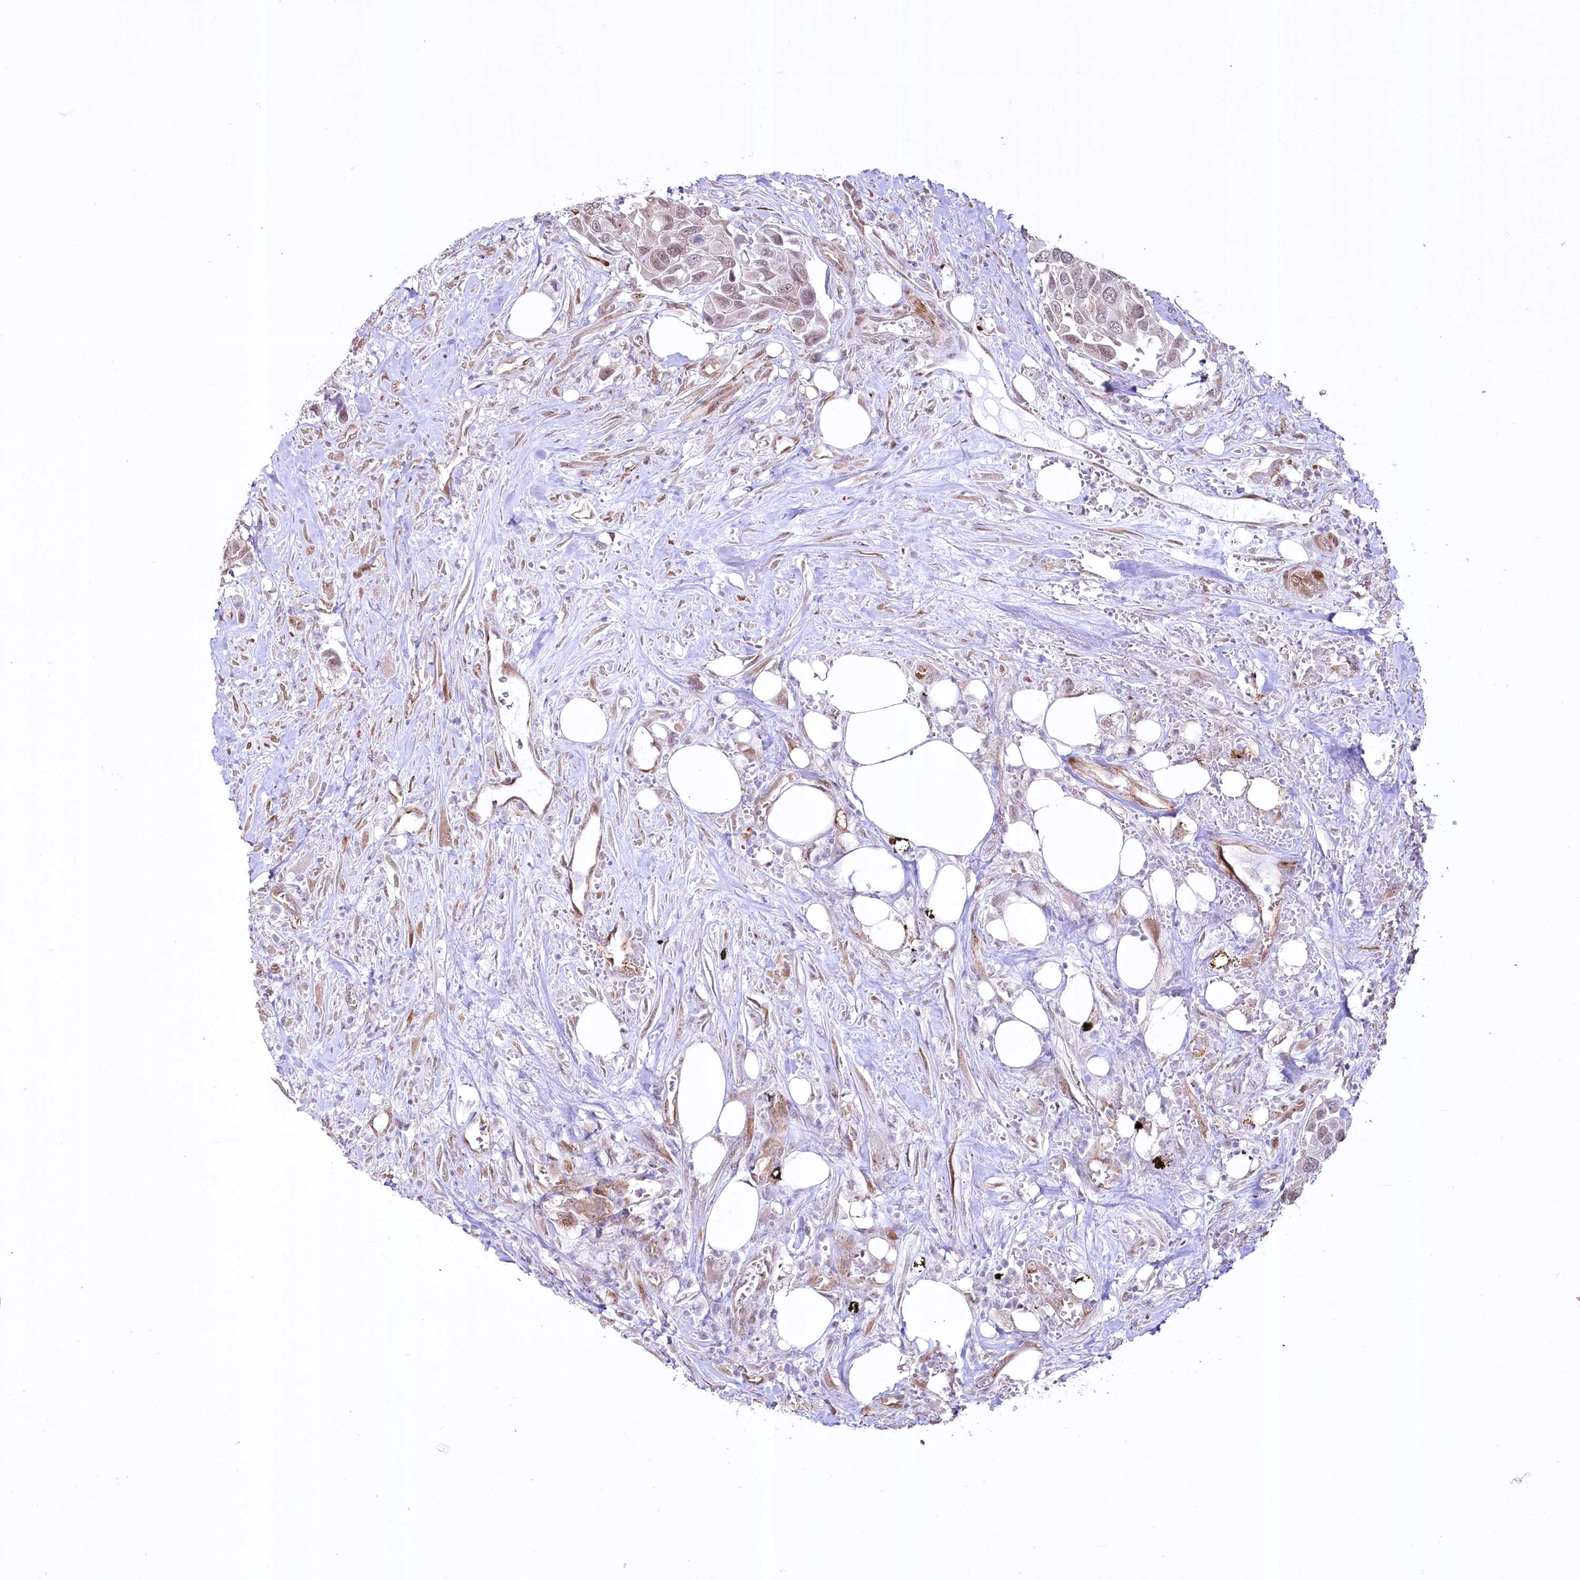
{"staining": {"intensity": "weak", "quantity": "25%-75%", "location": "cytoplasmic/membranous"}, "tissue": "urothelial cancer", "cell_type": "Tumor cells", "image_type": "cancer", "snomed": [{"axis": "morphology", "description": "Urothelial carcinoma, High grade"}, {"axis": "topography", "description": "Urinary bladder"}], "caption": "This is an image of immunohistochemistry (IHC) staining of urothelial cancer, which shows weak staining in the cytoplasmic/membranous of tumor cells.", "gene": "YBX3", "patient": {"sex": "male", "age": 74}}